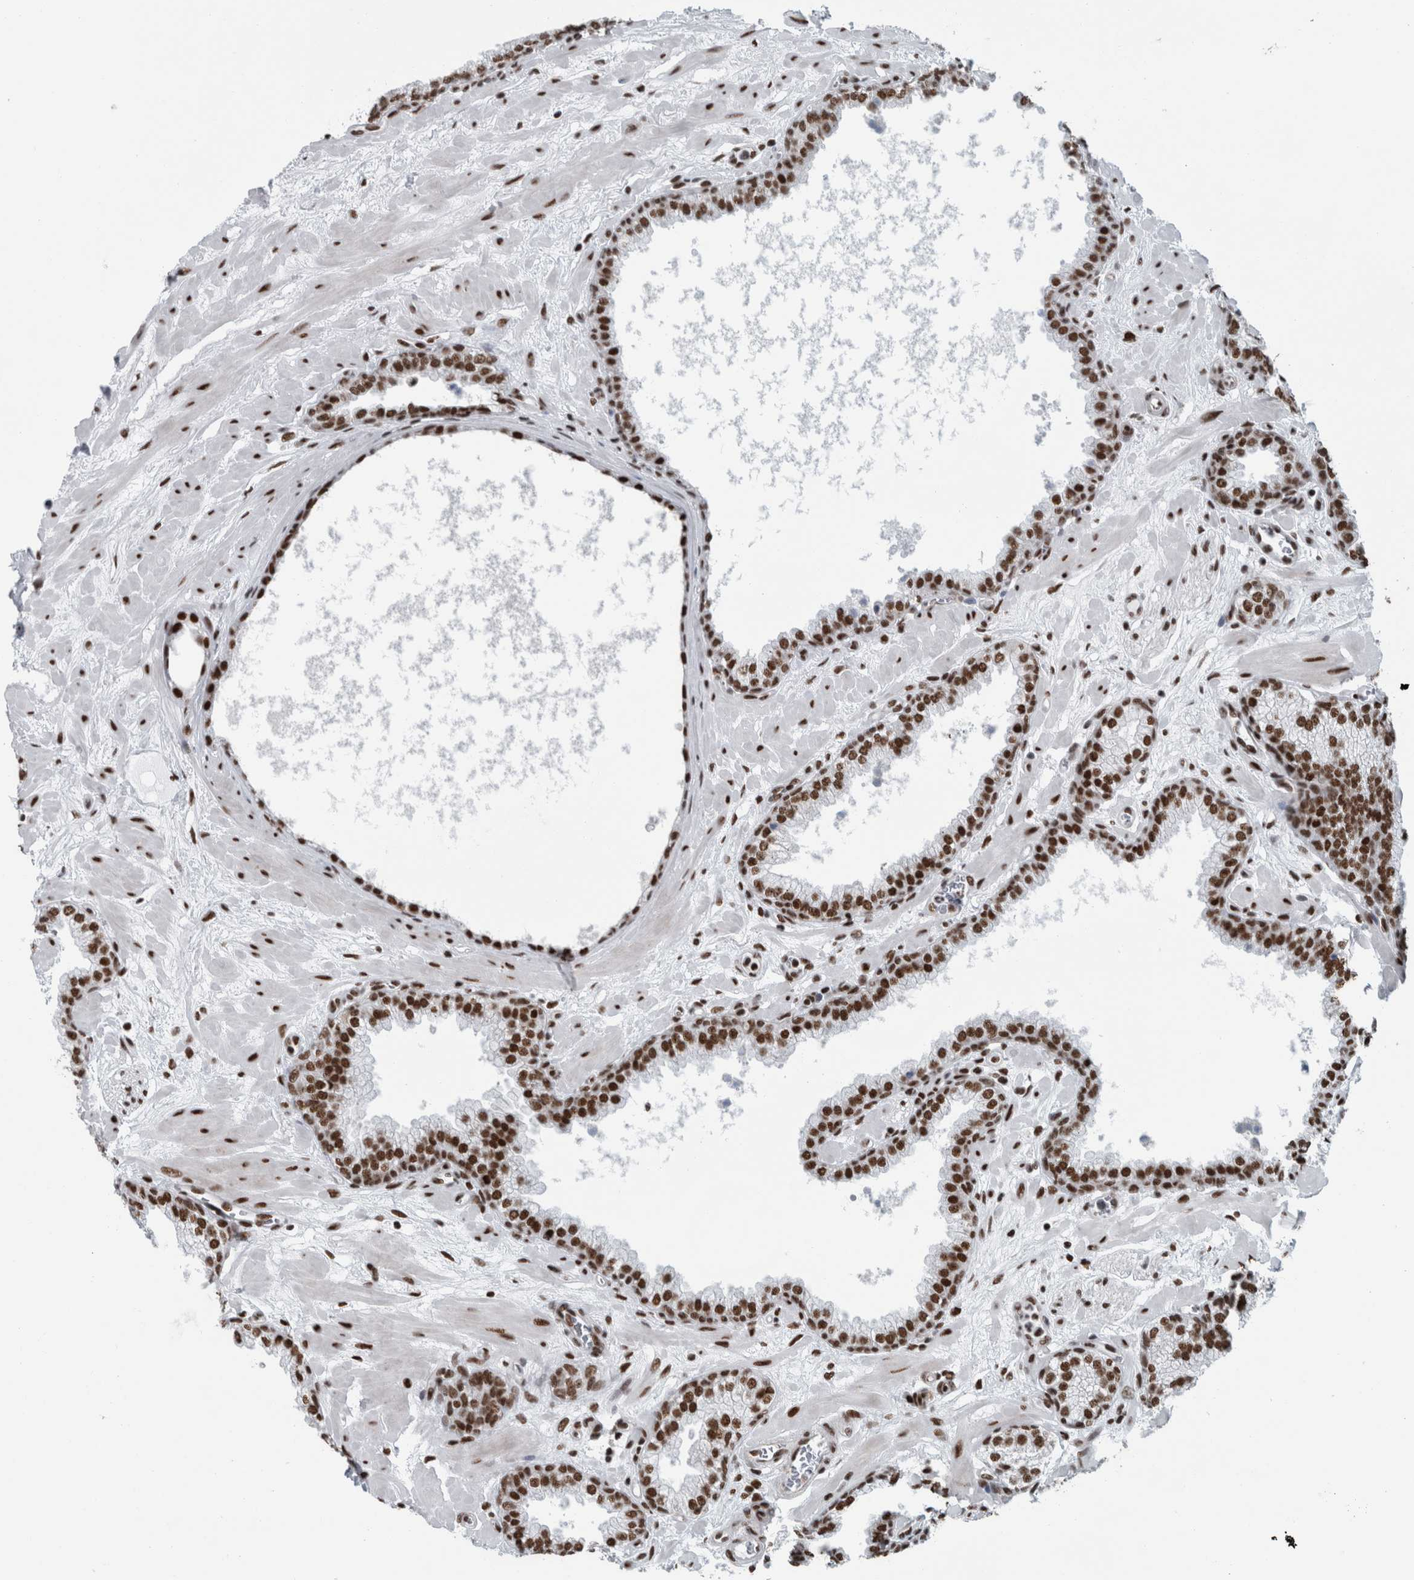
{"staining": {"intensity": "moderate", "quantity": ">75%", "location": "nuclear"}, "tissue": "prostate", "cell_type": "Glandular cells", "image_type": "normal", "snomed": [{"axis": "morphology", "description": "Normal tissue, NOS"}, {"axis": "morphology", "description": "Urothelial carcinoma, Low grade"}, {"axis": "topography", "description": "Urinary bladder"}, {"axis": "topography", "description": "Prostate"}], "caption": "Protein staining of benign prostate demonstrates moderate nuclear expression in about >75% of glandular cells.", "gene": "DNMT3A", "patient": {"sex": "male", "age": 60}}